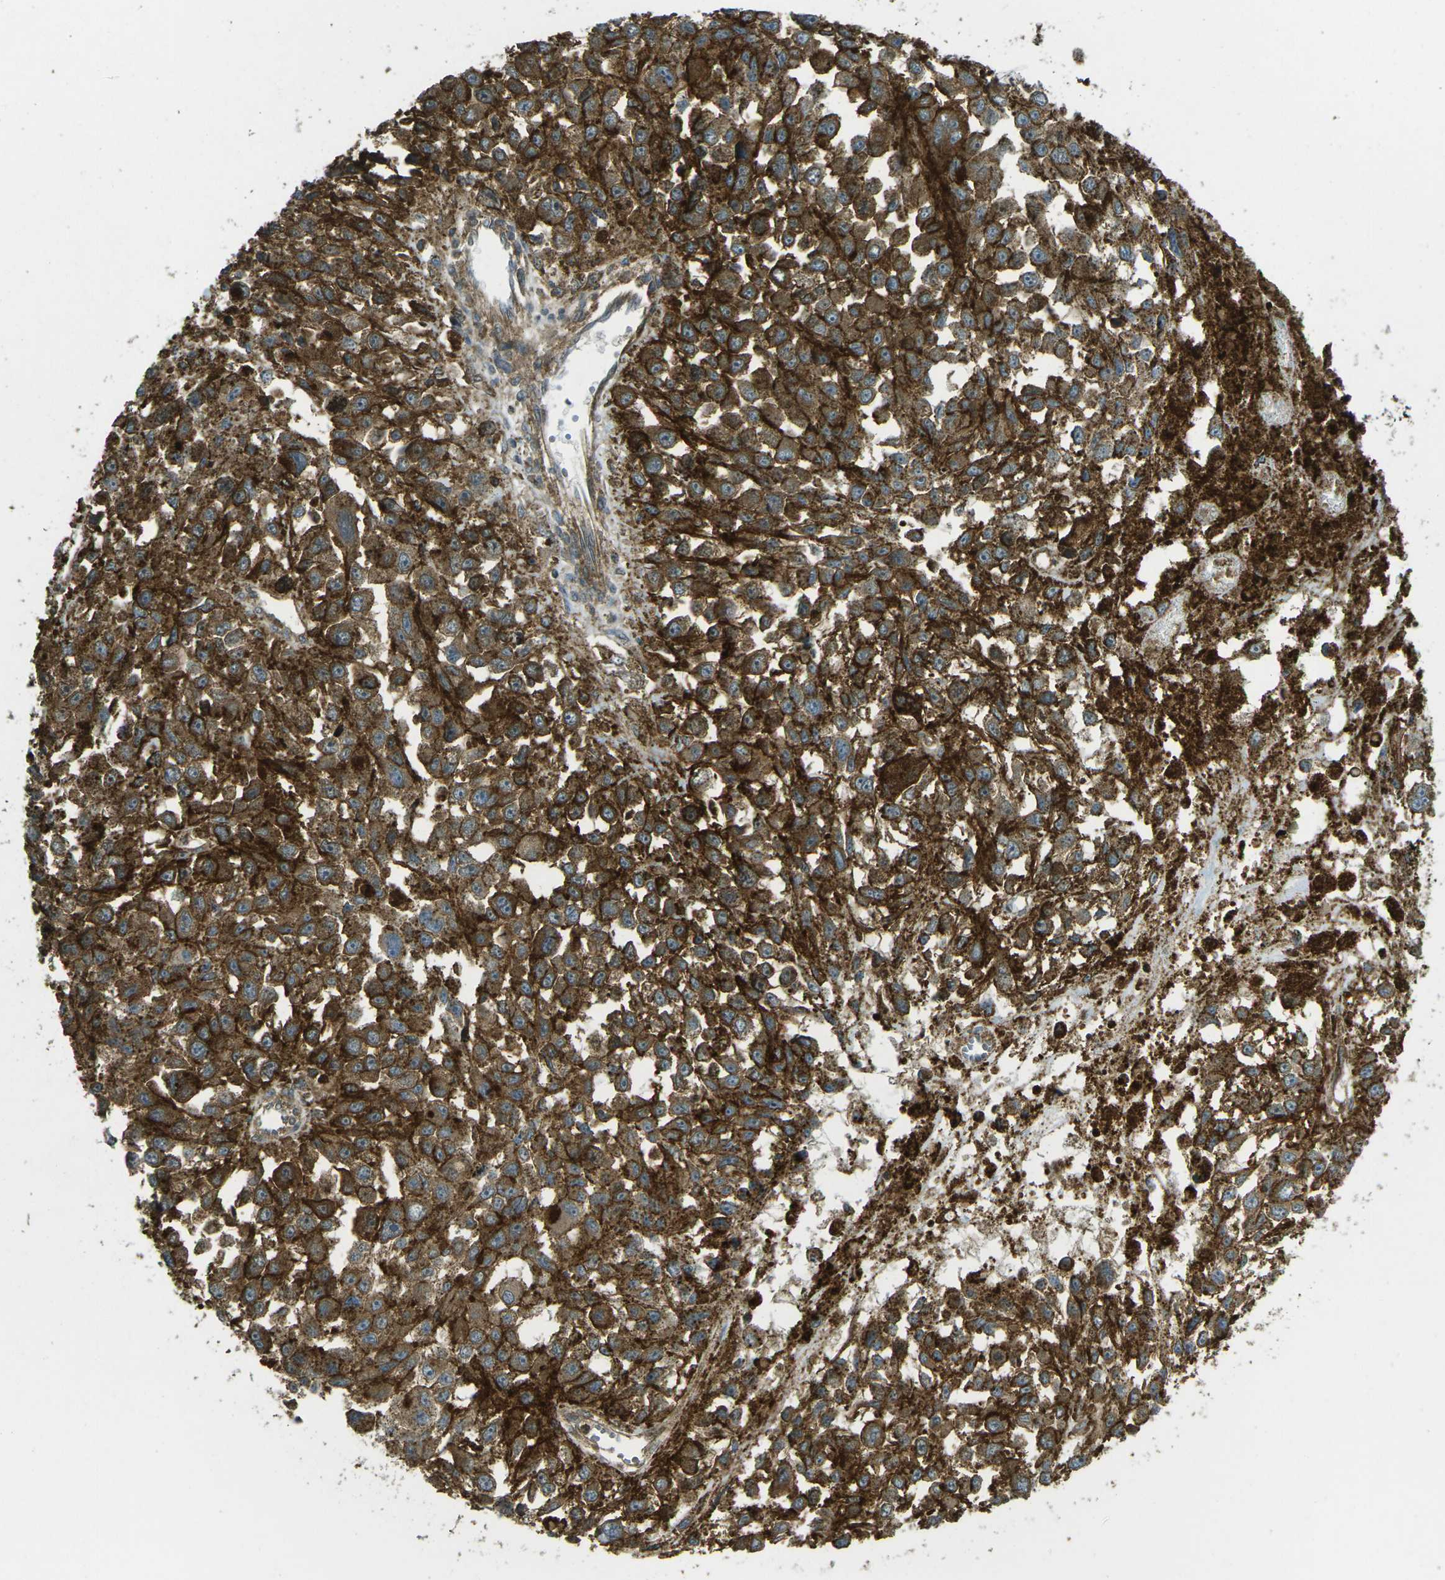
{"staining": {"intensity": "moderate", "quantity": ">75%", "location": "cytoplasmic/membranous"}, "tissue": "melanoma", "cell_type": "Tumor cells", "image_type": "cancer", "snomed": [{"axis": "morphology", "description": "Malignant melanoma, Metastatic site"}, {"axis": "topography", "description": "Lymph node"}], "caption": "This photomicrograph reveals immunohistochemistry (IHC) staining of malignant melanoma (metastatic site), with medium moderate cytoplasmic/membranous staining in approximately >75% of tumor cells.", "gene": "CHMP3", "patient": {"sex": "male", "age": 59}}